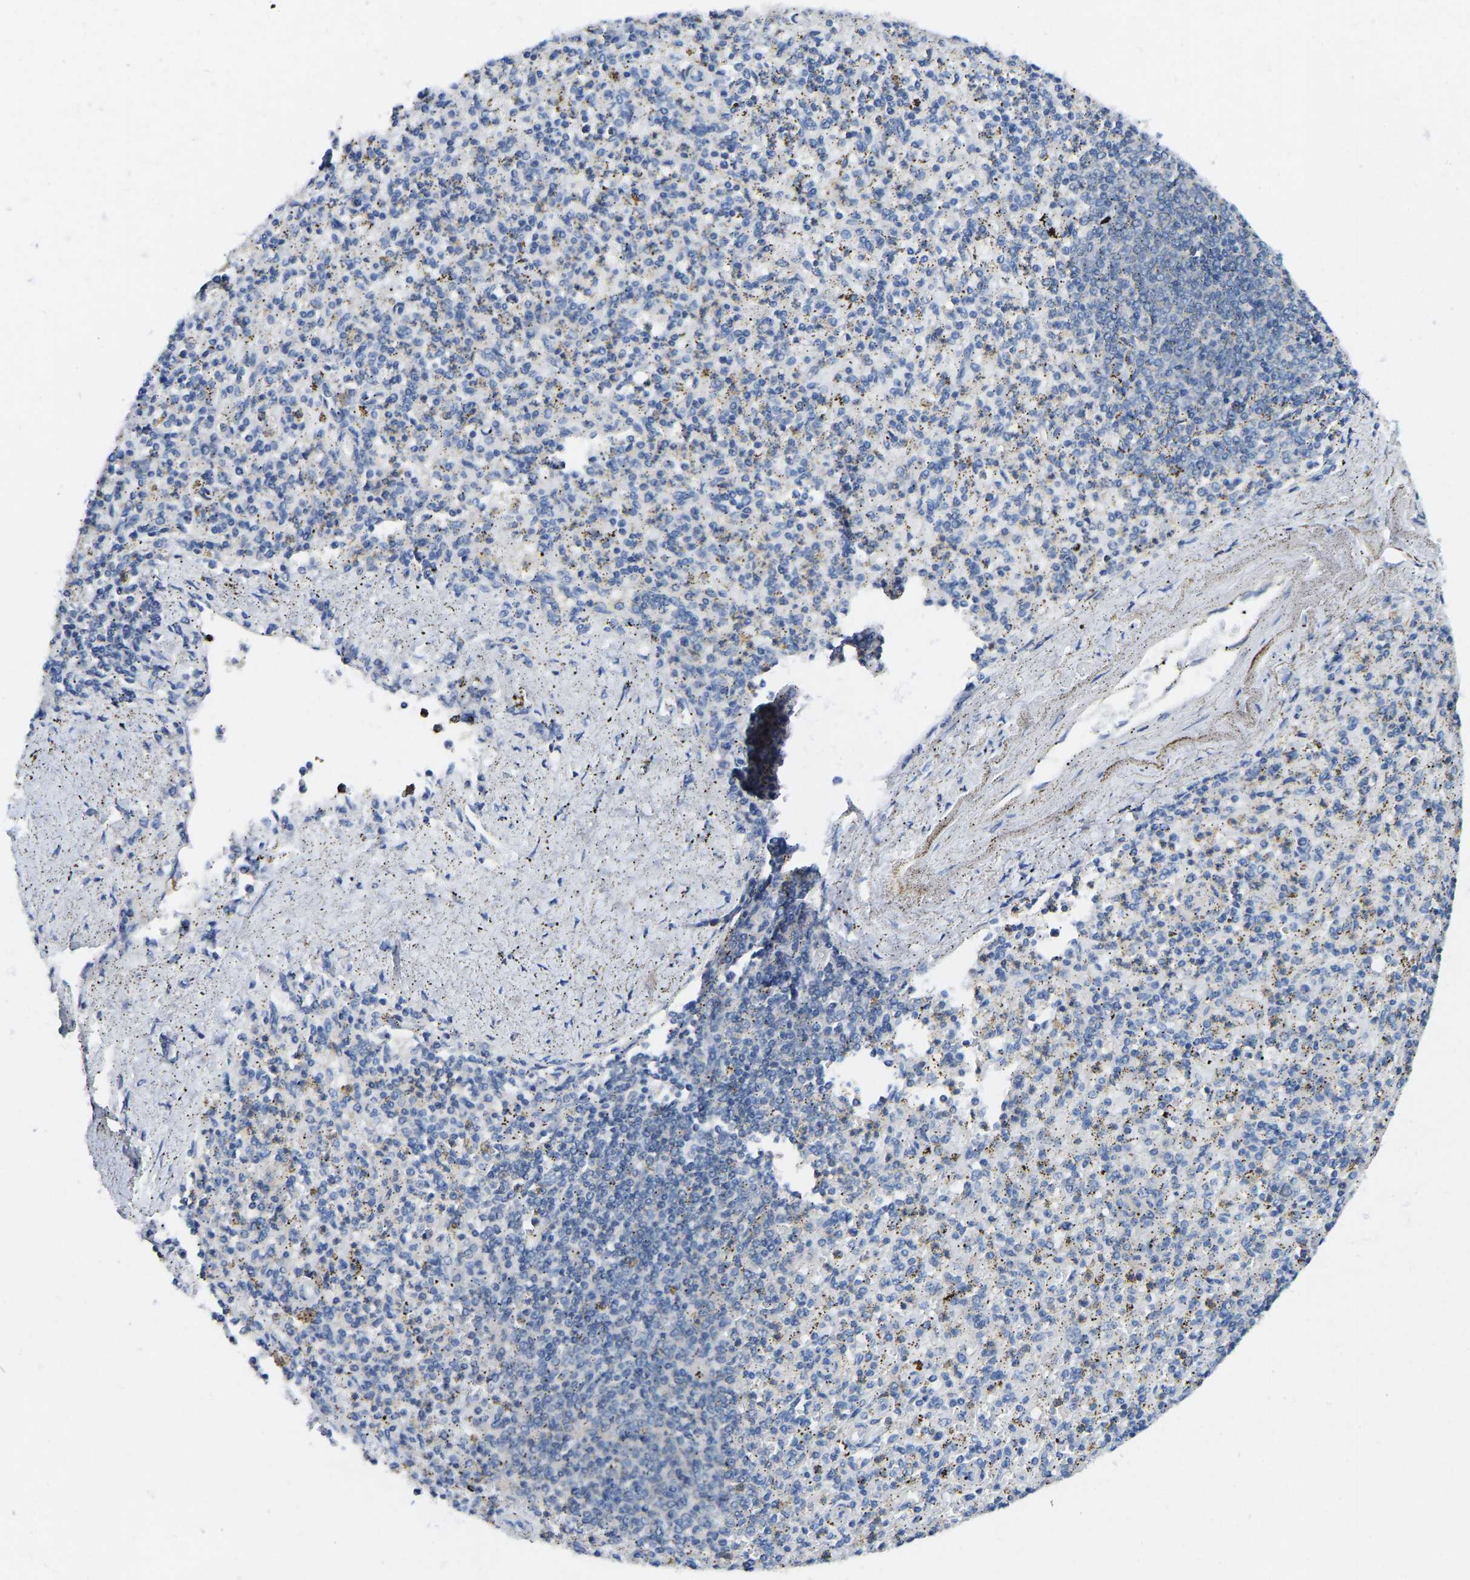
{"staining": {"intensity": "negative", "quantity": "none", "location": "none"}, "tissue": "spleen", "cell_type": "Cells in red pulp", "image_type": "normal", "snomed": [{"axis": "morphology", "description": "Normal tissue, NOS"}, {"axis": "topography", "description": "Spleen"}], "caption": "Immunohistochemical staining of normal spleen exhibits no significant staining in cells in red pulp. Nuclei are stained in blue.", "gene": "NDRG3", "patient": {"sex": "male", "age": 72}}